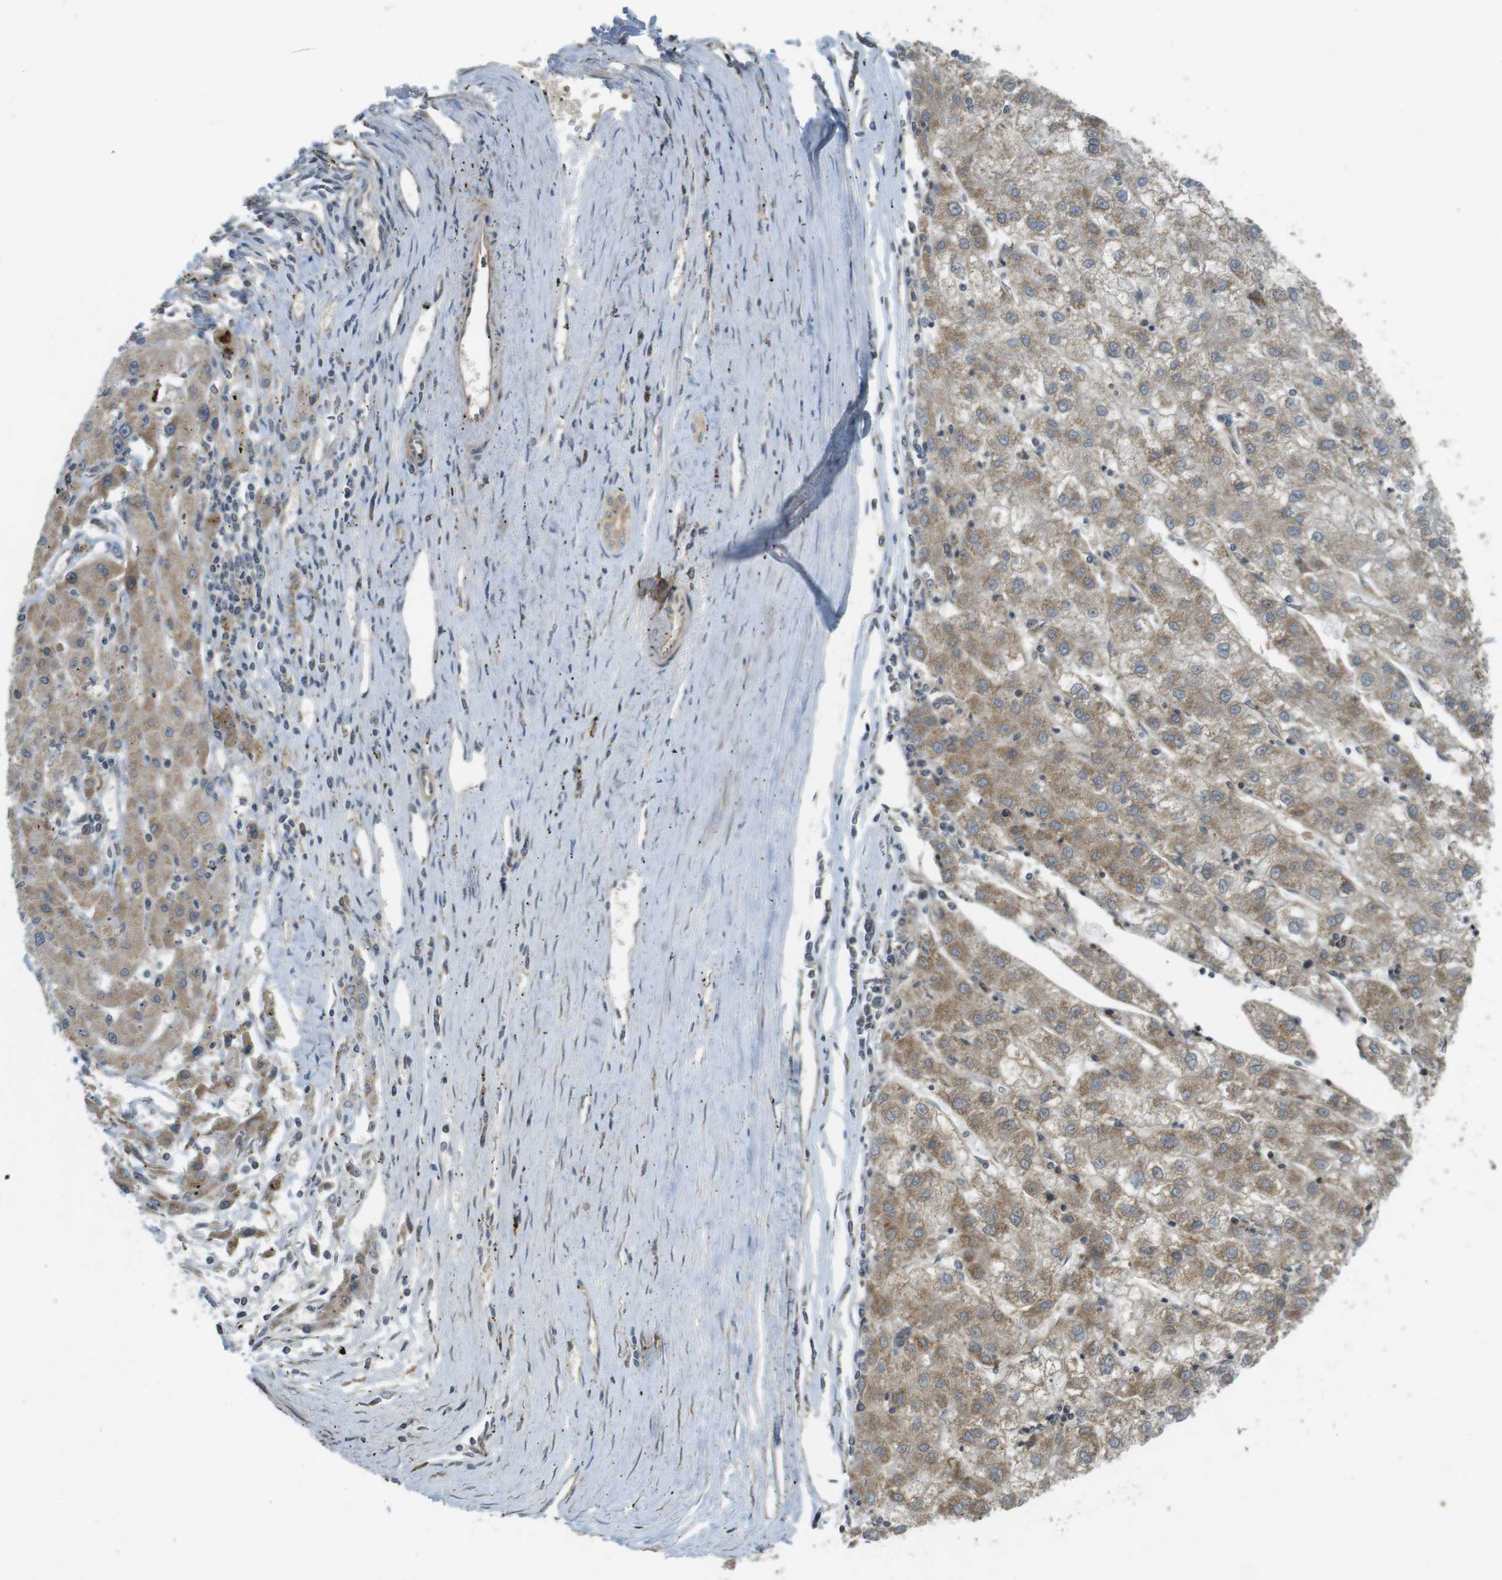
{"staining": {"intensity": "moderate", "quantity": ">75%", "location": "cytoplasmic/membranous"}, "tissue": "liver cancer", "cell_type": "Tumor cells", "image_type": "cancer", "snomed": [{"axis": "morphology", "description": "Carcinoma, Hepatocellular, NOS"}, {"axis": "topography", "description": "Liver"}], "caption": "IHC (DAB) staining of liver hepatocellular carcinoma exhibits moderate cytoplasmic/membranous protein staining in about >75% of tumor cells.", "gene": "CLTC", "patient": {"sex": "male", "age": 72}}